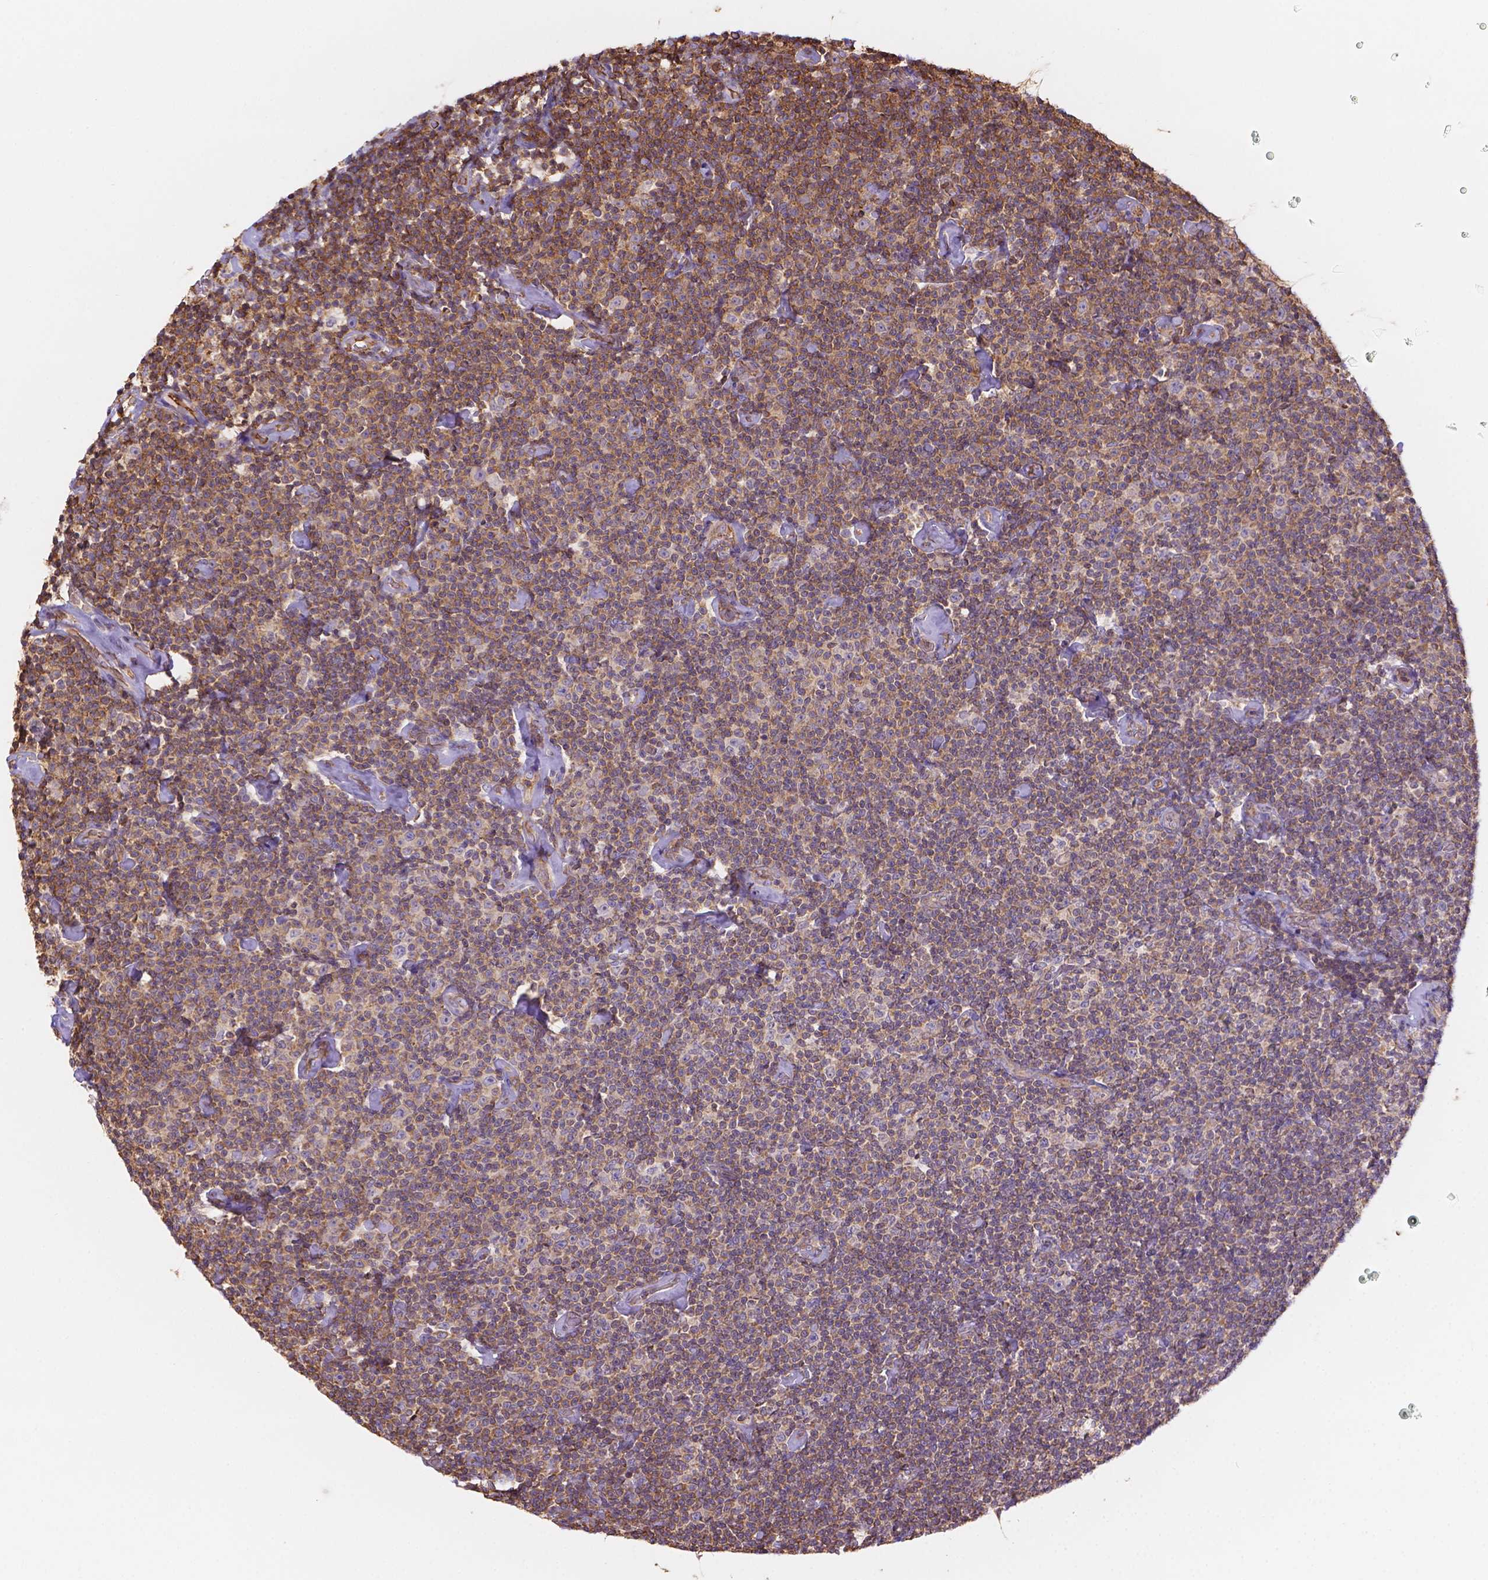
{"staining": {"intensity": "moderate", "quantity": "25%-75%", "location": "cytoplasmic/membranous"}, "tissue": "lymphoma", "cell_type": "Tumor cells", "image_type": "cancer", "snomed": [{"axis": "morphology", "description": "Malignant lymphoma, non-Hodgkin's type, Low grade"}, {"axis": "topography", "description": "Lymph node"}], "caption": "The immunohistochemical stain highlights moderate cytoplasmic/membranous expression in tumor cells of lymphoma tissue. (DAB IHC, brown staining for protein, blue staining for nuclei).", "gene": "DMWD", "patient": {"sex": "male", "age": 81}}